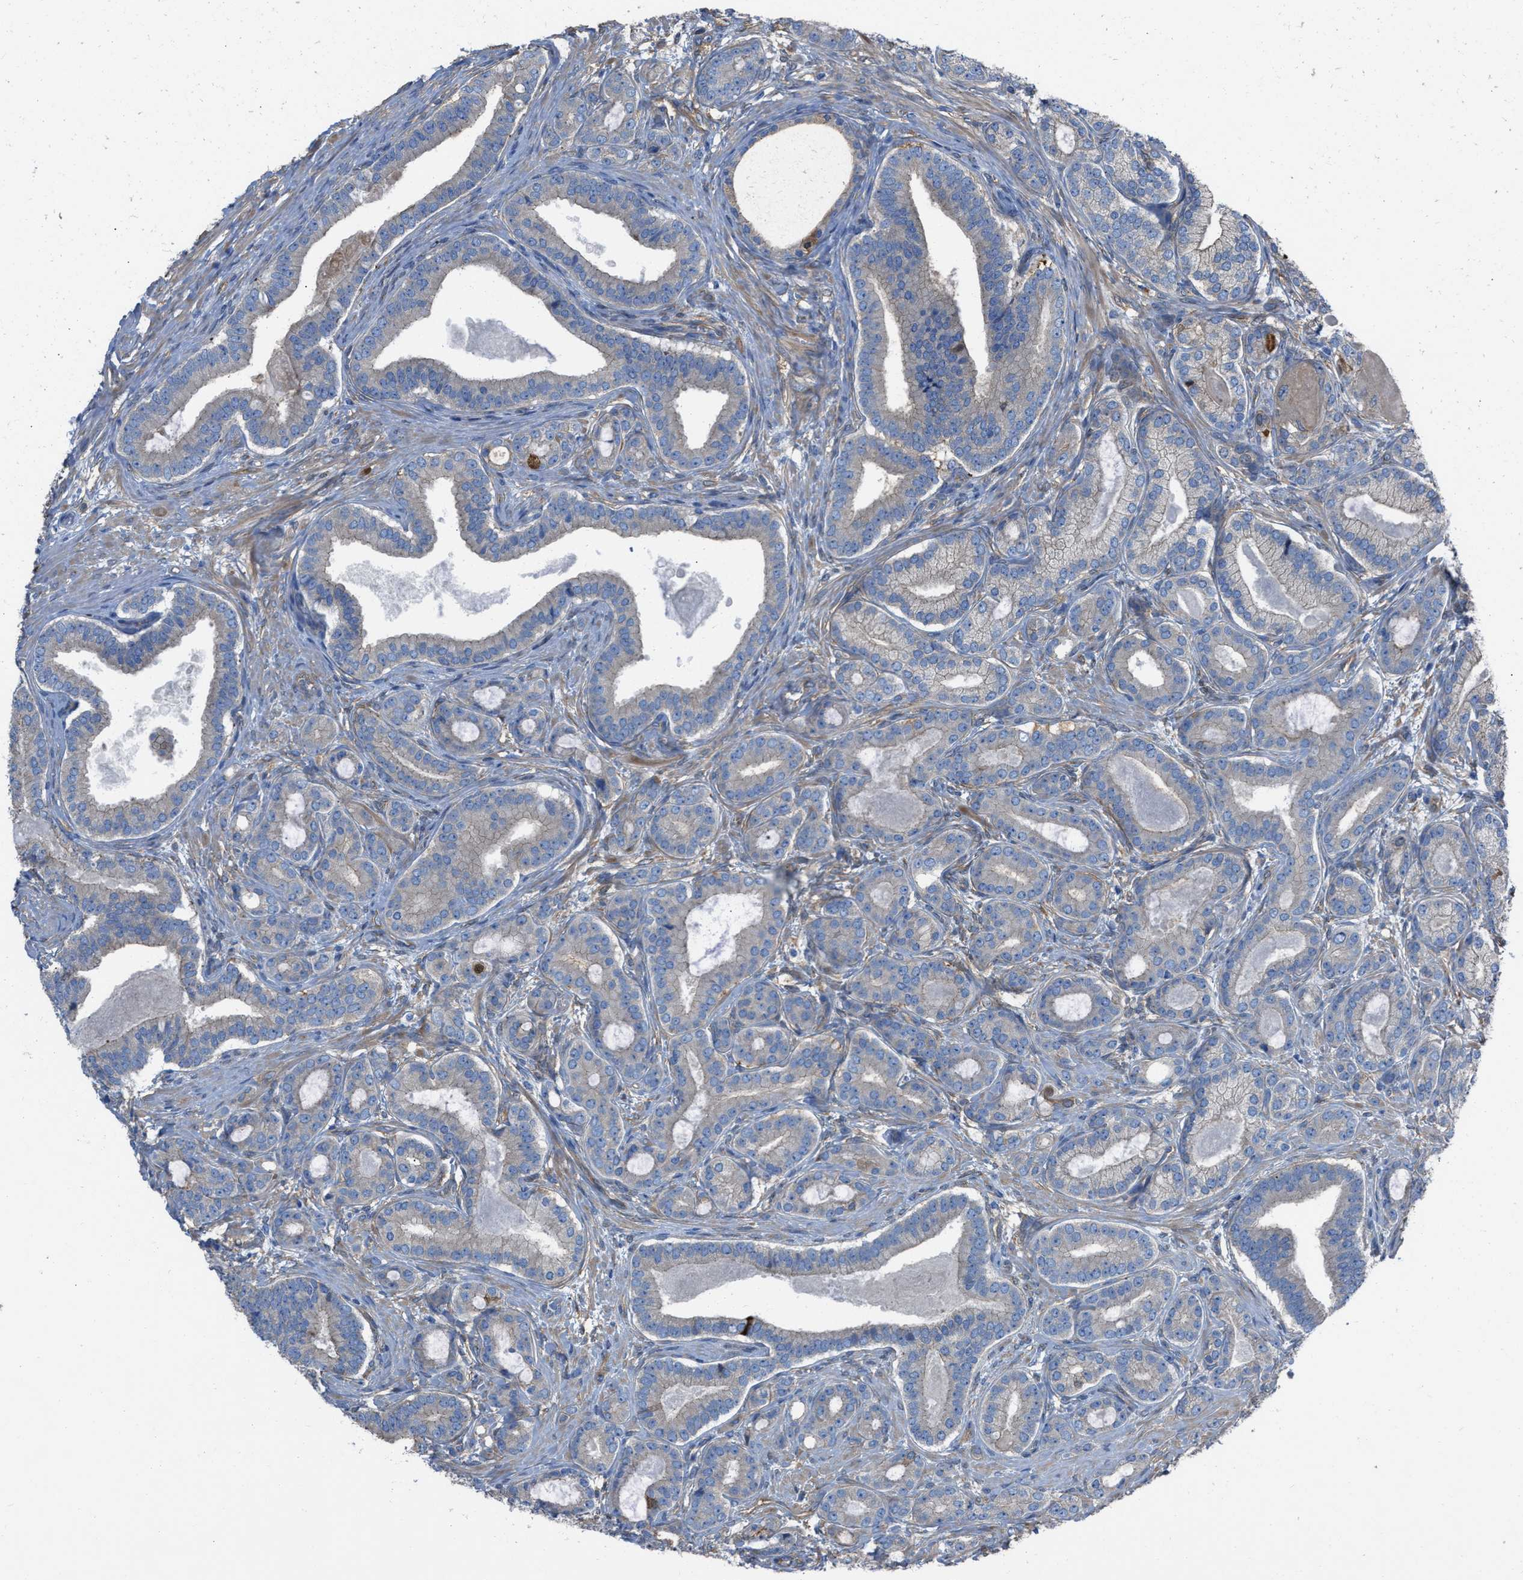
{"staining": {"intensity": "weak", "quantity": "<25%", "location": "cytoplasmic/membranous"}, "tissue": "prostate cancer", "cell_type": "Tumor cells", "image_type": "cancer", "snomed": [{"axis": "morphology", "description": "Adenocarcinoma, High grade"}, {"axis": "topography", "description": "Prostate"}], "caption": "Protein analysis of high-grade adenocarcinoma (prostate) demonstrates no significant expression in tumor cells.", "gene": "TRIOBP", "patient": {"sex": "male", "age": 60}}